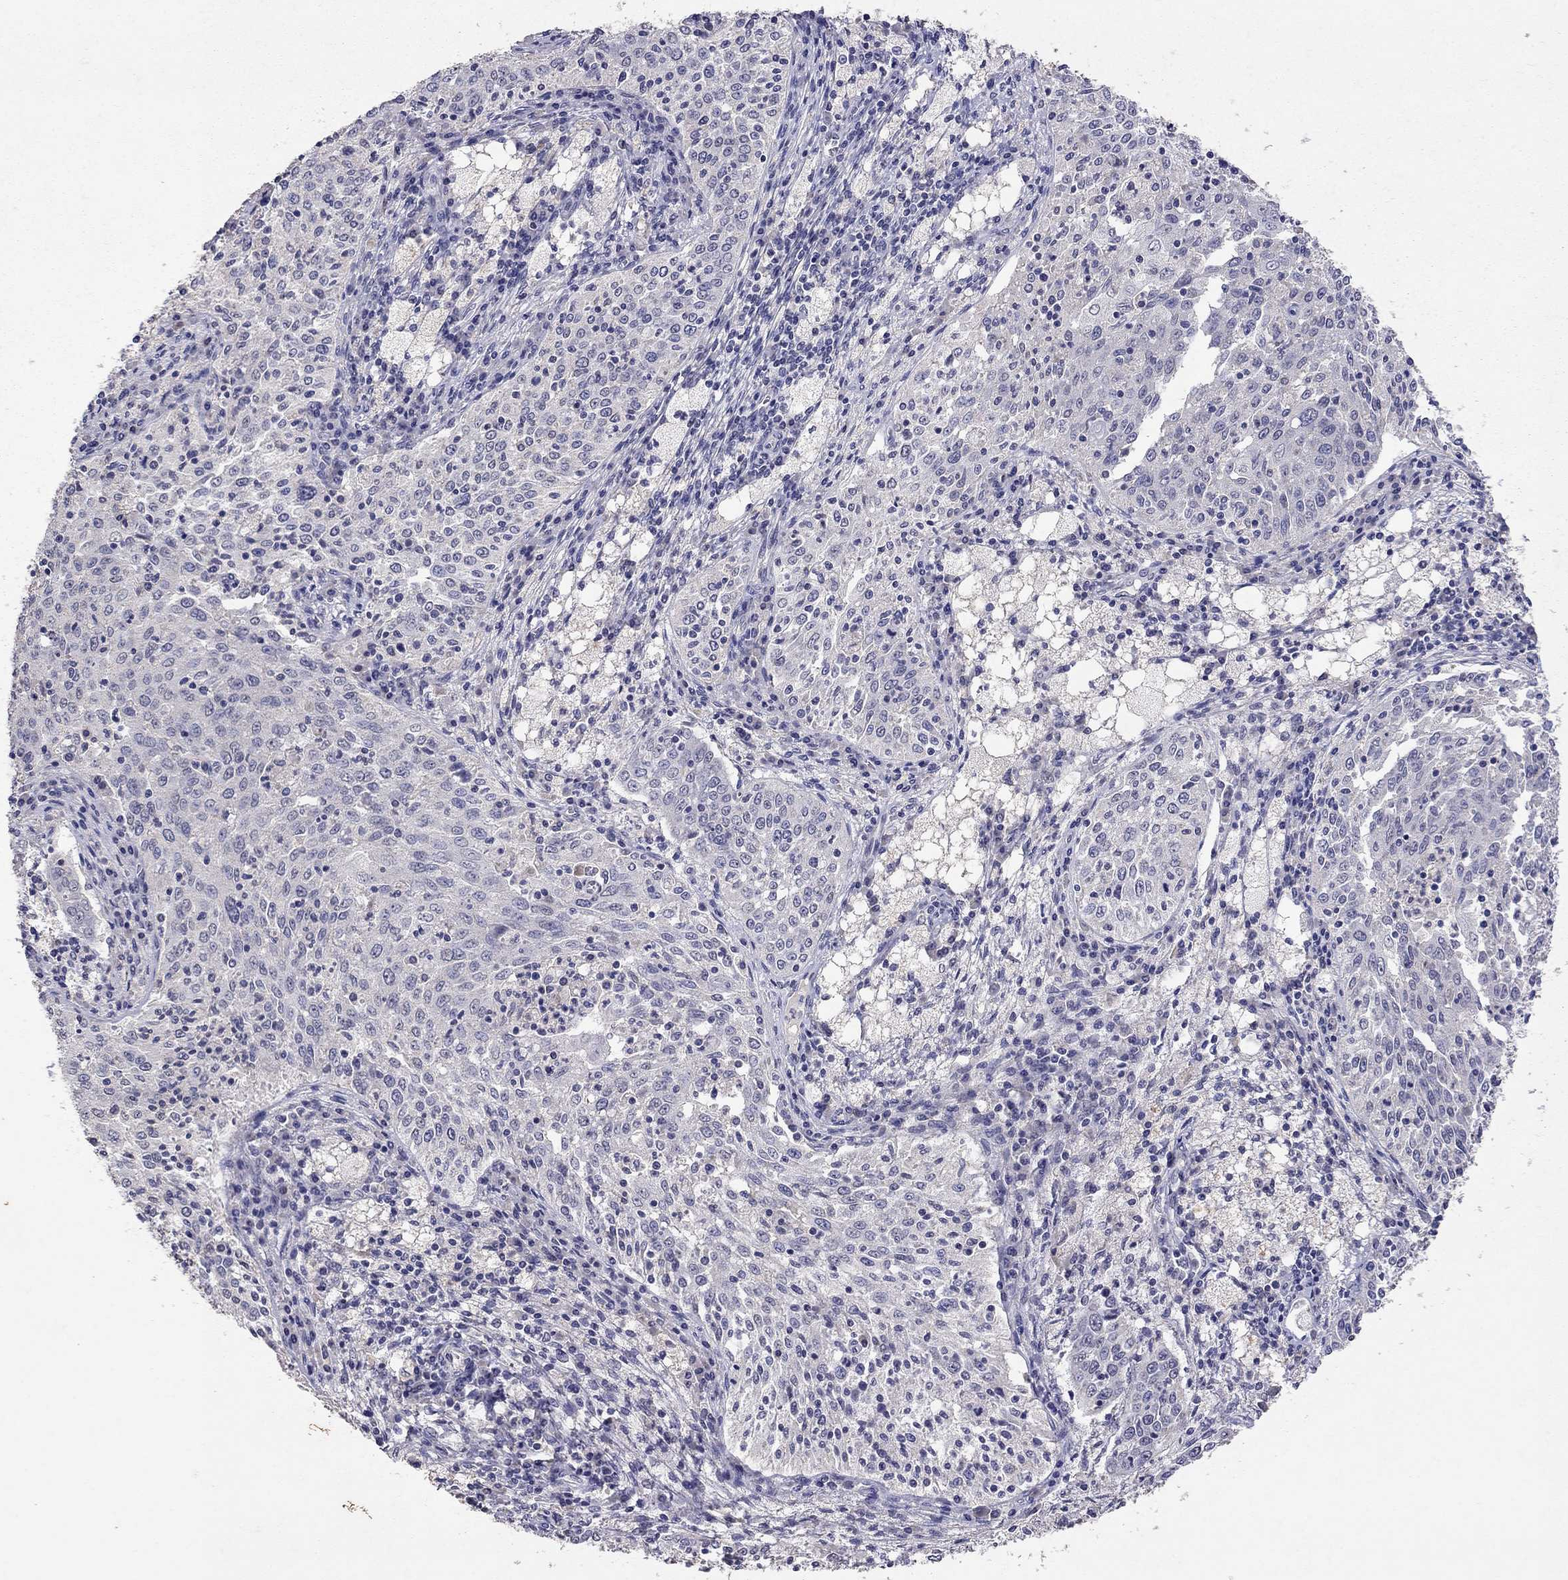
{"staining": {"intensity": "negative", "quantity": "none", "location": "none"}, "tissue": "cervical cancer", "cell_type": "Tumor cells", "image_type": "cancer", "snomed": [{"axis": "morphology", "description": "Squamous cell carcinoma, NOS"}, {"axis": "topography", "description": "Cervix"}], "caption": "High magnification brightfield microscopy of cervical cancer stained with DAB (3,3'-diaminobenzidine) (brown) and counterstained with hematoxylin (blue): tumor cells show no significant staining.", "gene": "FST", "patient": {"sex": "female", "age": 41}}